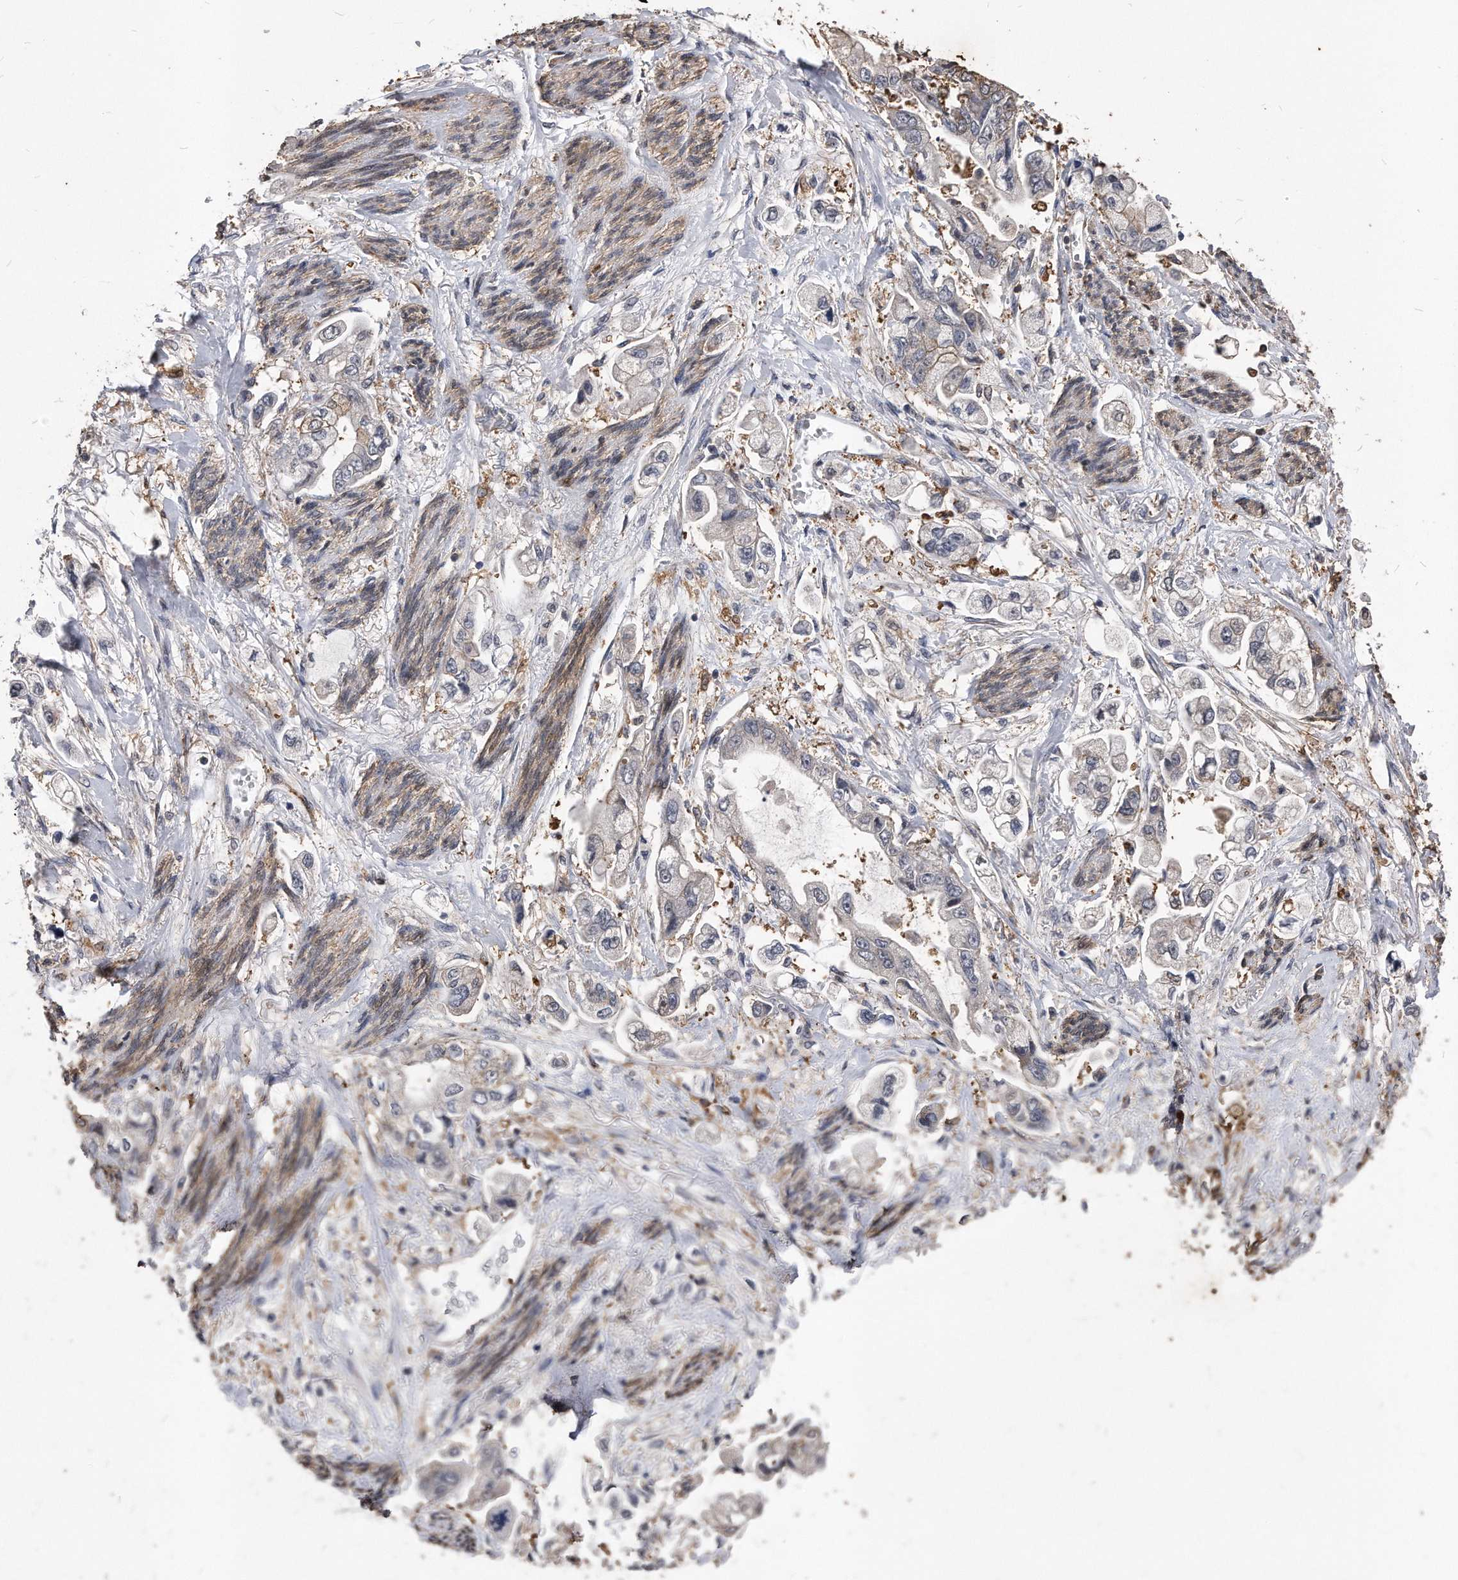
{"staining": {"intensity": "weak", "quantity": "<25%", "location": "cytoplasmic/membranous"}, "tissue": "stomach cancer", "cell_type": "Tumor cells", "image_type": "cancer", "snomed": [{"axis": "morphology", "description": "Adenocarcinoma, NOS"}, {"axis": "topography", "description": "Stomach"}], "caption": "Tumor cells show no significant staining in stomach cancer.", "gene": "IL20RA", "patient": {"sex": "male", "age": 62}}